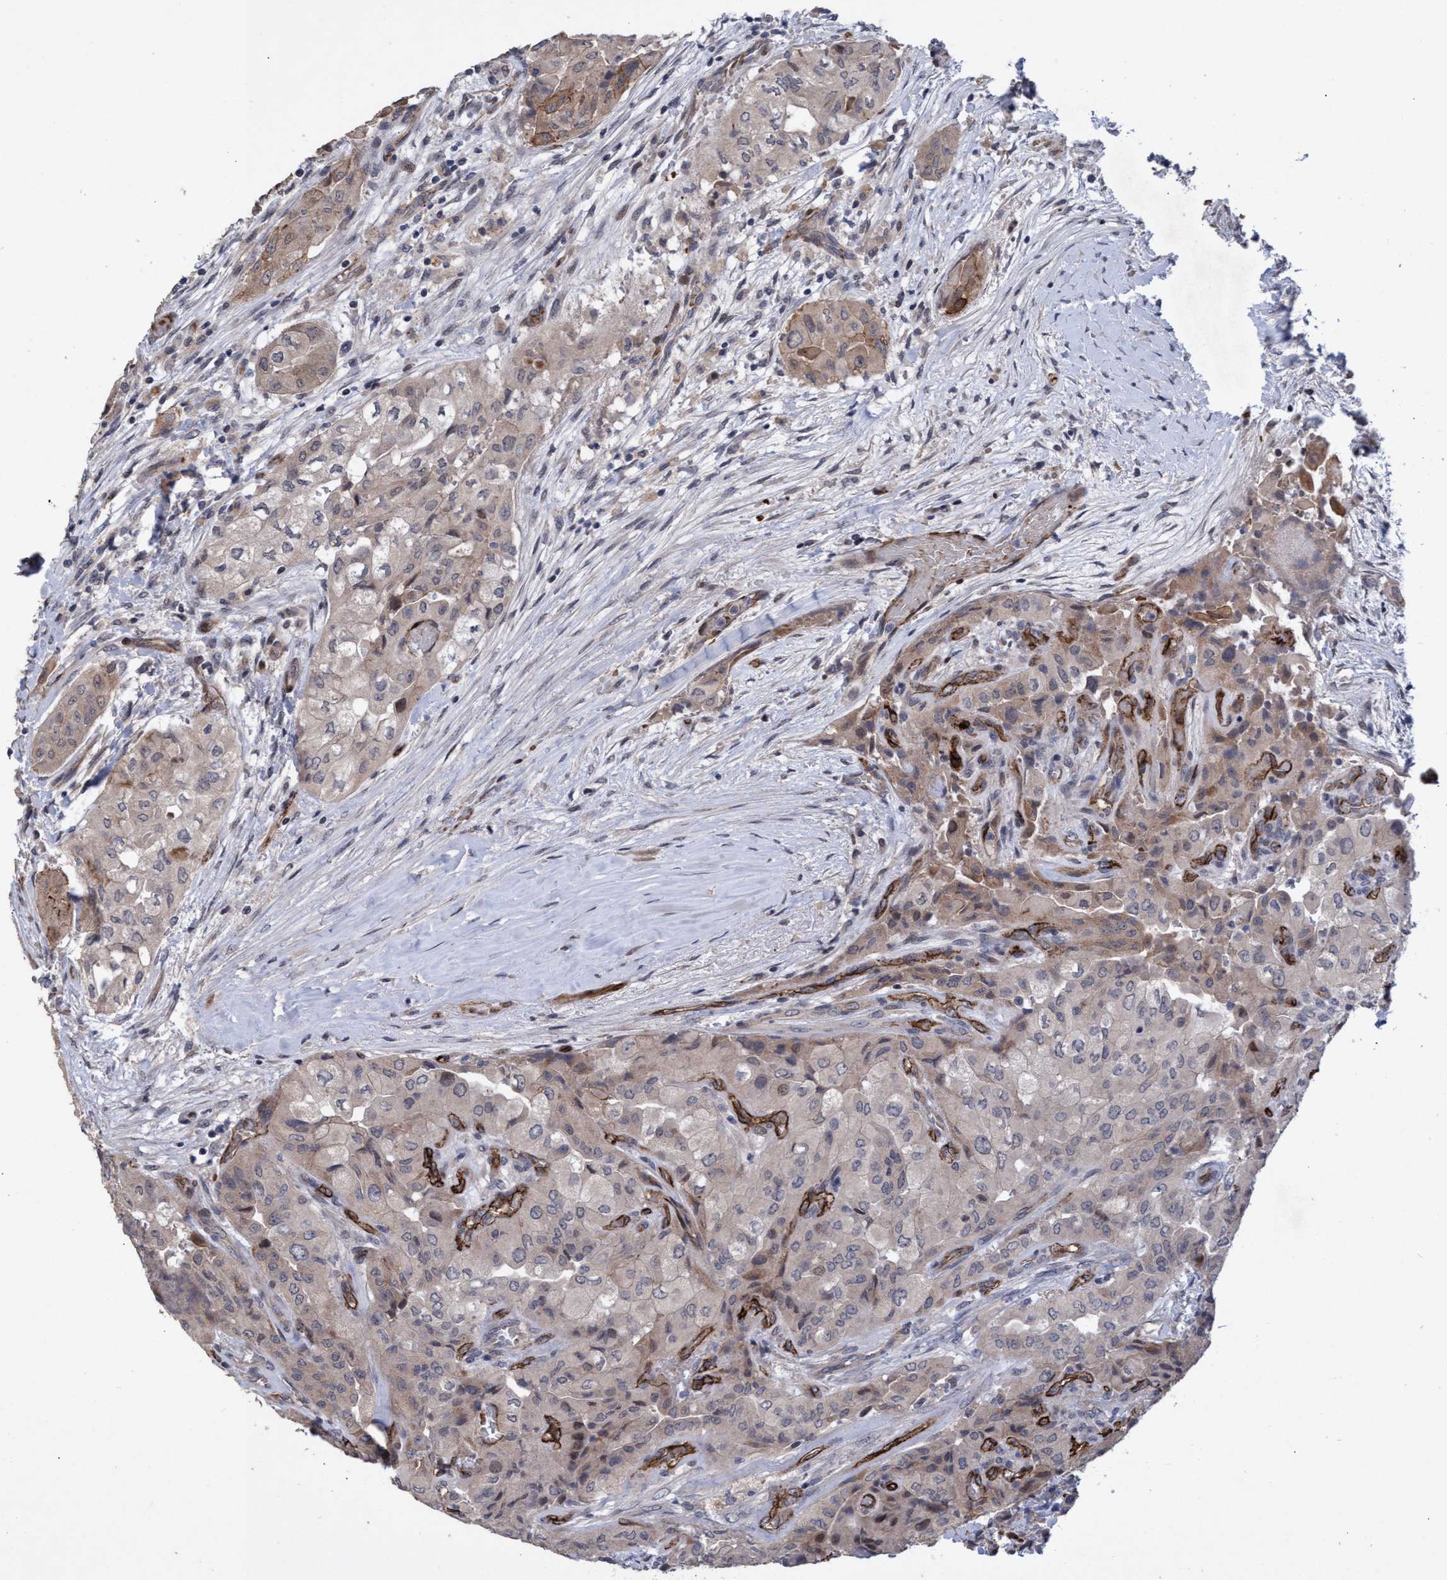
{"staining": {"intensity": "weak", "quantity": ">75%", "location": "cytoplasmic/membranous"}, "tissue": "thyroid cancer", "cell_type": "Tumor cells", "image_type": "cancer", "snomed": [{"axis": "morphology", "description": "Papillary adenocarcinoma, NOS"}, {"axis": "topography", "description": "Thyroid gland"}], "caption": "The immunohistochemical stain labels weak cytoplasmic/membranous staining in tumor cells of thyroid cancer (papillary adenocarcinoma) tissue.", "gene": "ZNF750", "patient": {"sex": "female", "age": 59}}